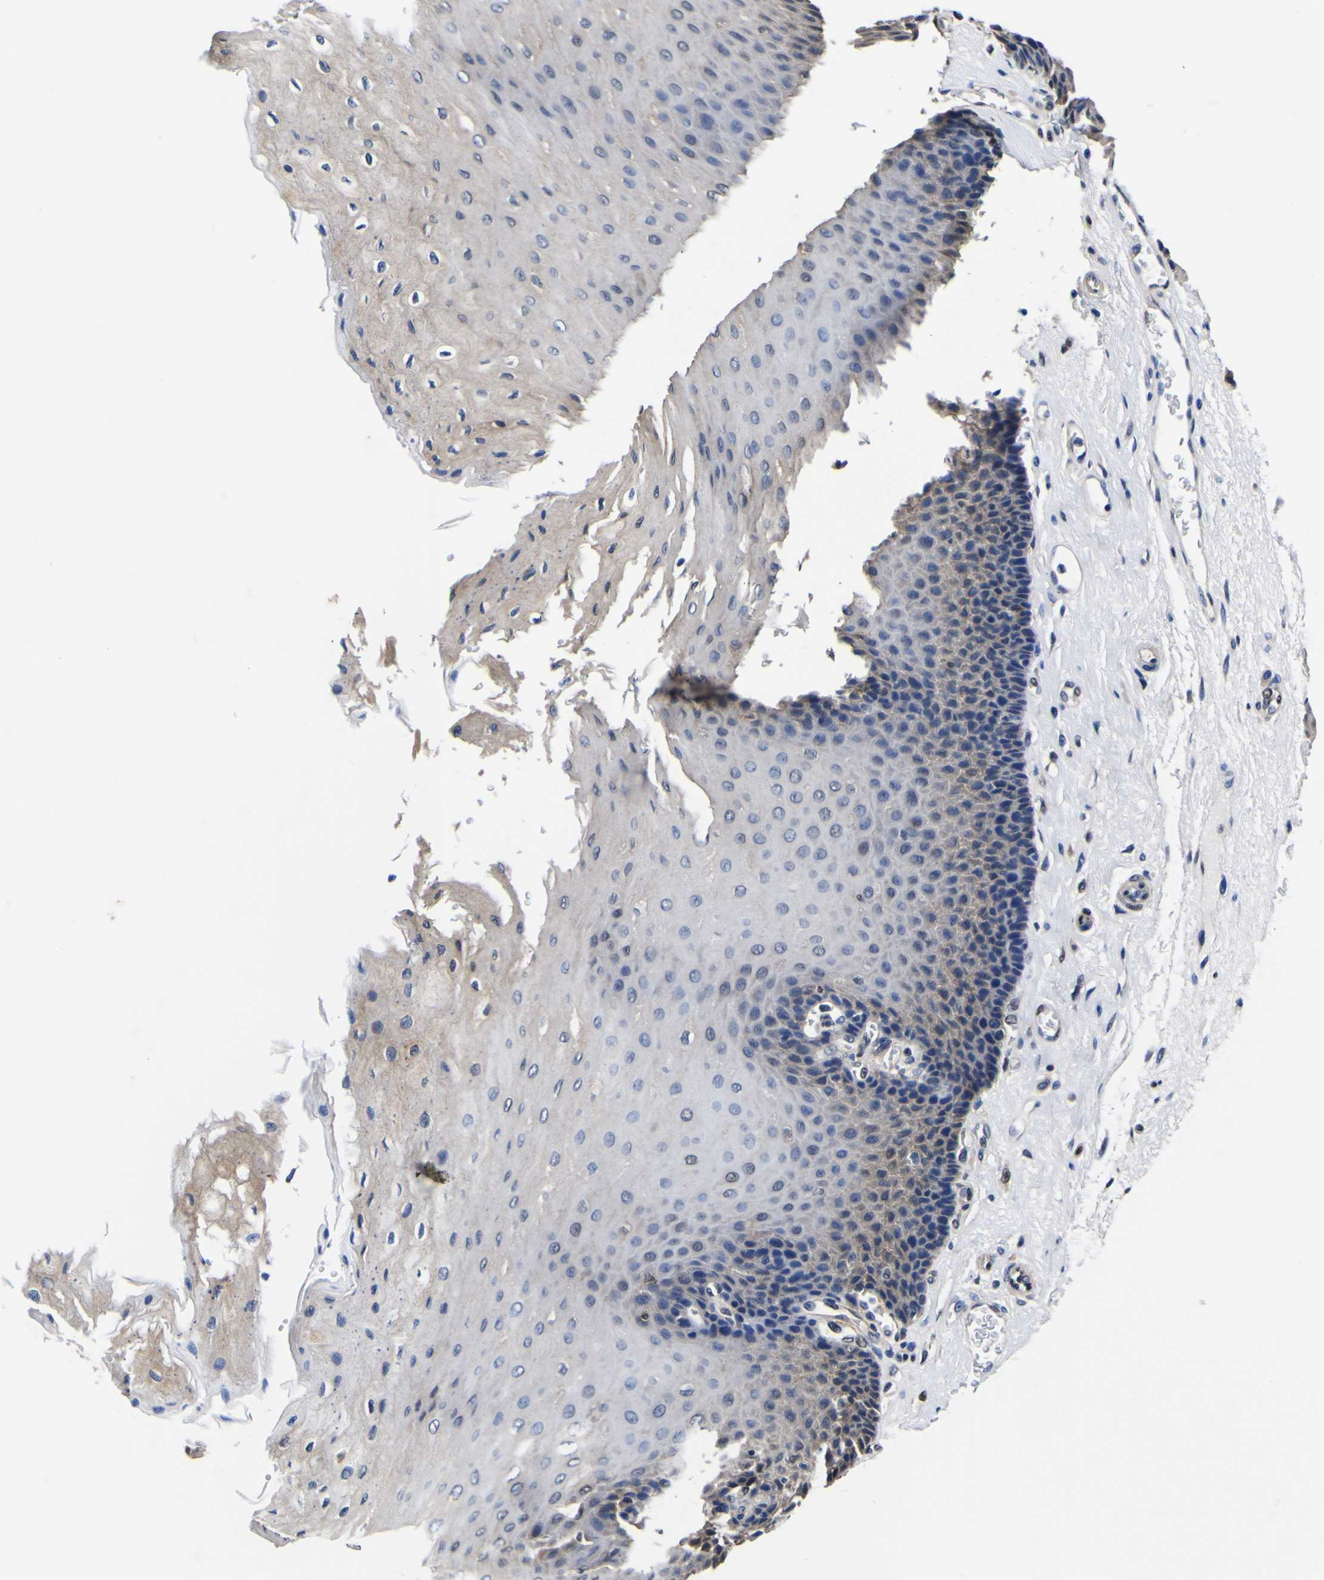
{"staining": {"intensity": "weak", "quantity": "25%-75%", "location": "cytoplasmic/membranous"}, "tissue": "esophagus", "cell_type": "Squamous epithelial cells", "image_type": "normal", "snomed": [{"axis": "morphology", "description": "Normal tissue, NOS"}, {"axis": "topography", "description": "Esophagus"}], "caption": "Weak cytoplasmic/membranous staining is appreciated in about 25%-75% of squamous epithelial cells in benign esophagus. (Stains: DAB (3,3'-diaminobenzidine) in brown, nuclei in blue, Microscopy: brightfield microscopy at high magnification).", "gene": "FAM110B", "patient": {"sex": "female", "age": 72}}